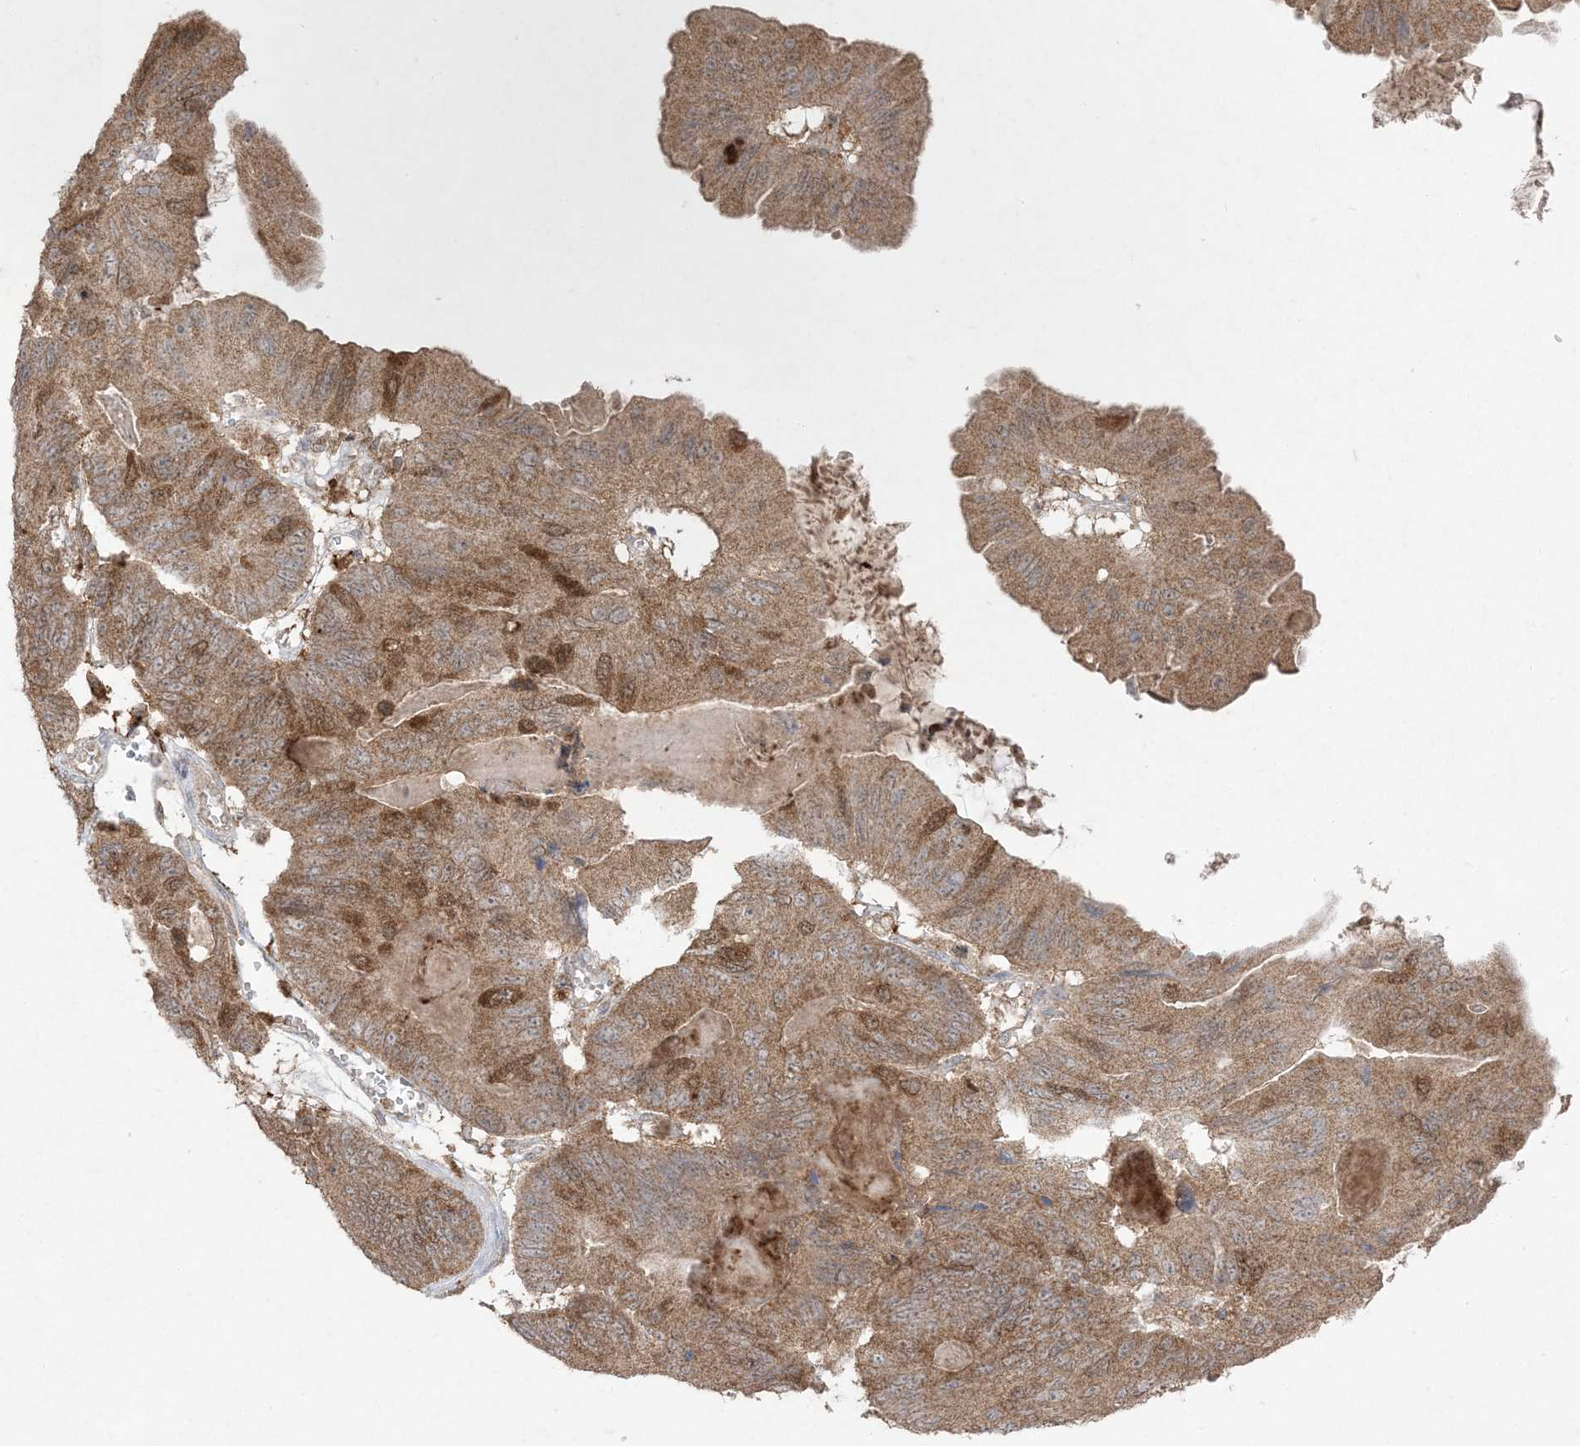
{"staining": {"intensity": "moderate", "quantity": ">75%", "location": "cytoplasmic/membranous"}, "tissue": "ovarian cancer", "cell_type": "Tumor cells", "image_type": "cancer", "snomed": [{"axis": "morphology", "description": "Cystadenocarcinoma, mucinous, NOS"}, {"axis": "topography", "description": "Ovary"}], "caption": "Protein analysis of ovarian cancer tissue shows moderate cytoplasmic/membranous positivity in about >75% of tumor cells. (DAB = brown stain, brightfield microscopy at high magnification).", "gene": "UBE2C", "patient": {"sex": "female", "age": 61}}